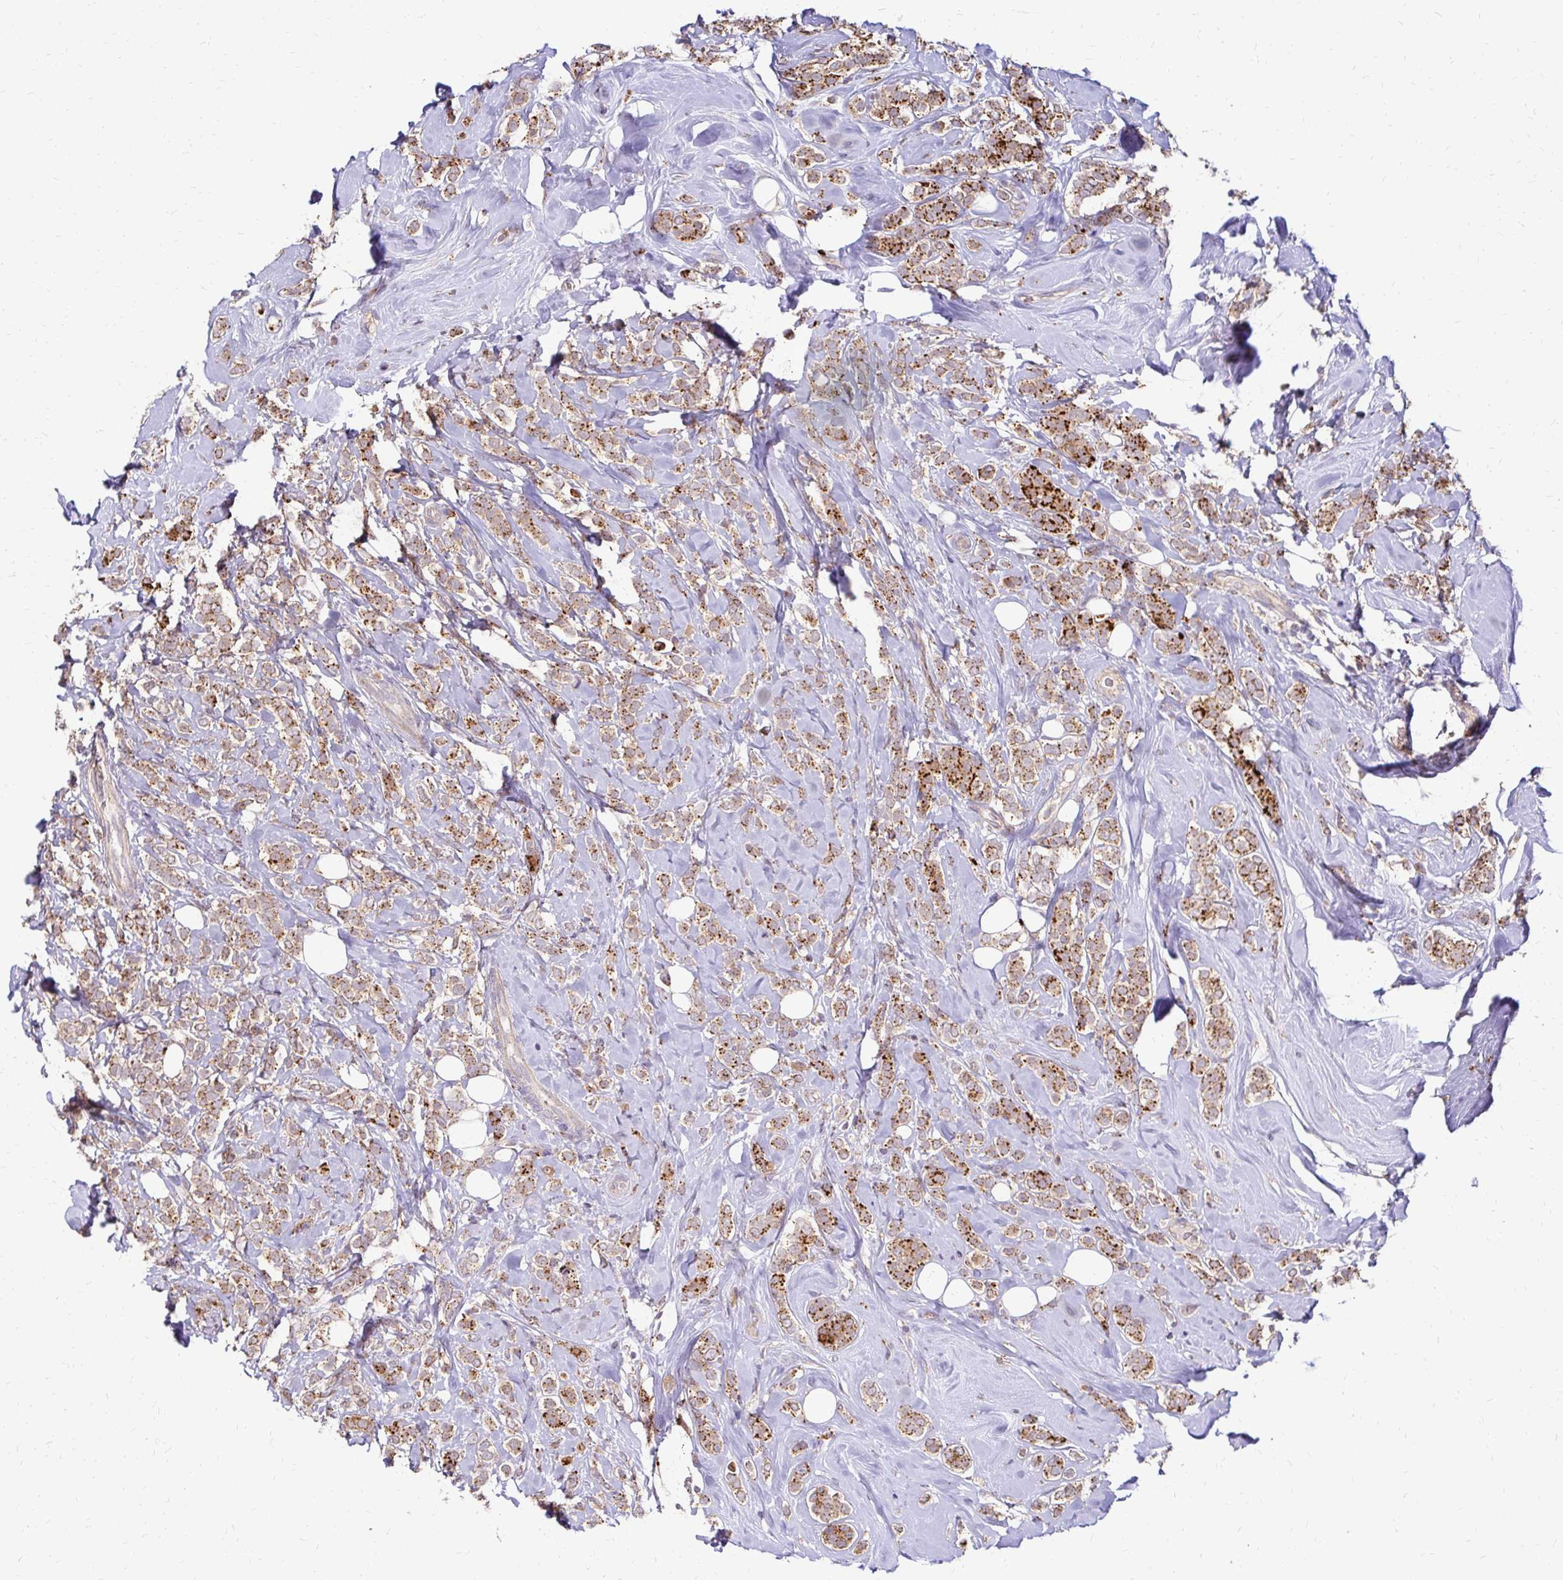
{"staining": {"intensity": "moderate", "quantity": ">75%", "location": "cytoplasmic/membranous"}, "tissue": "breast cancer", "cell_type": "Tumor cells", "image_type": "cancer", "snomed": [{"axis": "morphology", "description": "Lobular carcinoma"}, {"axis": "topography", "description": "Breast"}], "caption": "Protein positivity by immunohistochemistry demonstrates moderate cytoplasmic/membranous positivity in about >75% of tumor cells in breast cancer.", "gene": "IDUA", "patient": {"sex": "female", "age": 49}}